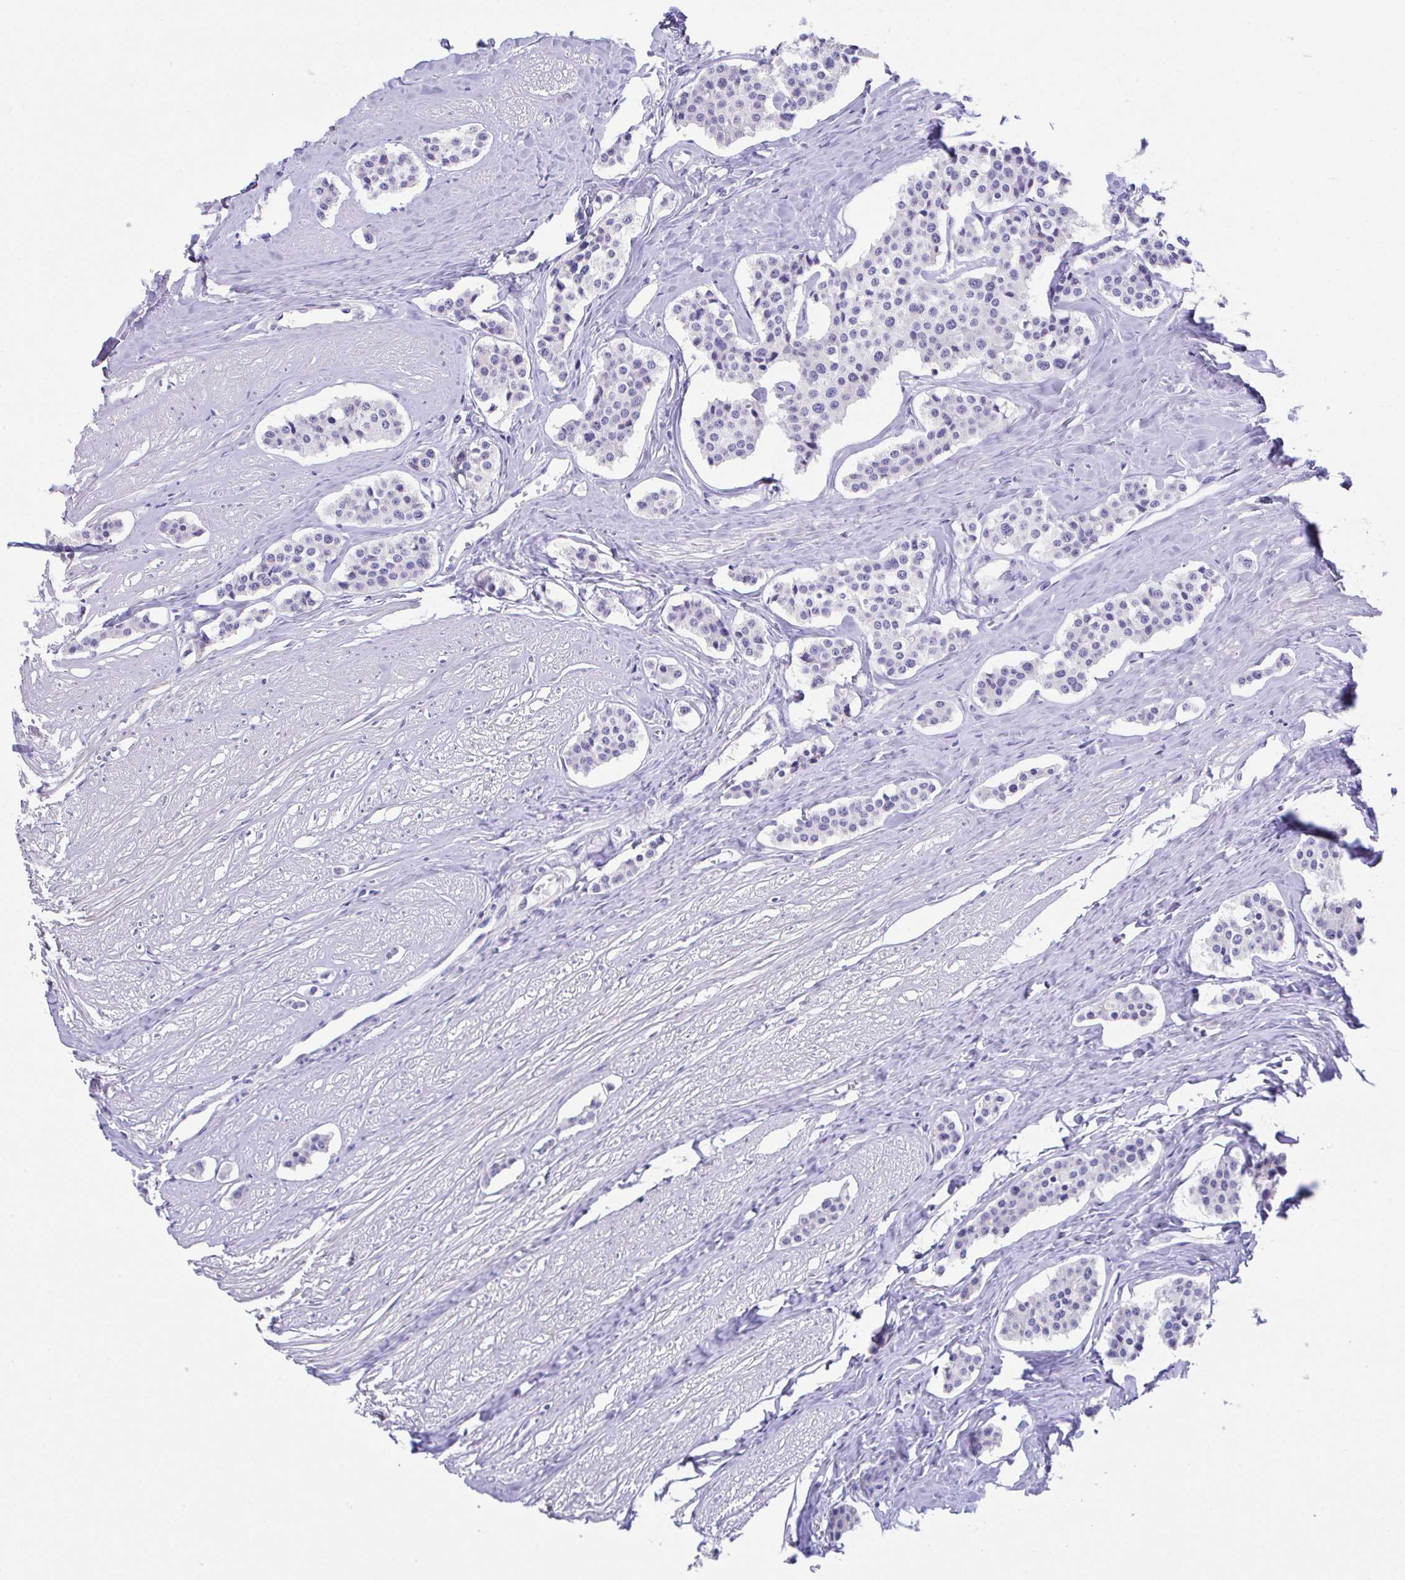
{"staining": {"intensity": "negative", "quantity": "none", "location": "none"}, "tissue": "carcinoid", "cell_type": "Tumor cells", "image_type": "cancer", "snomed": [{"axis": "morphology", "description": "Carcinoid, malignant, NOS"}, {"axis": "topography", "description": "Small intestine"}], "caption": "Tumor cells show no significant protein expression in malignant carcinoid. (Stains: DAB (3,3'-diaminobenzidine) IHC with hematoxylin counter stain, Microscopy: brightfield microscopy at high magnification).", "gene": "SLC16A6", "patient": {"sex": "male", "age": 60}}